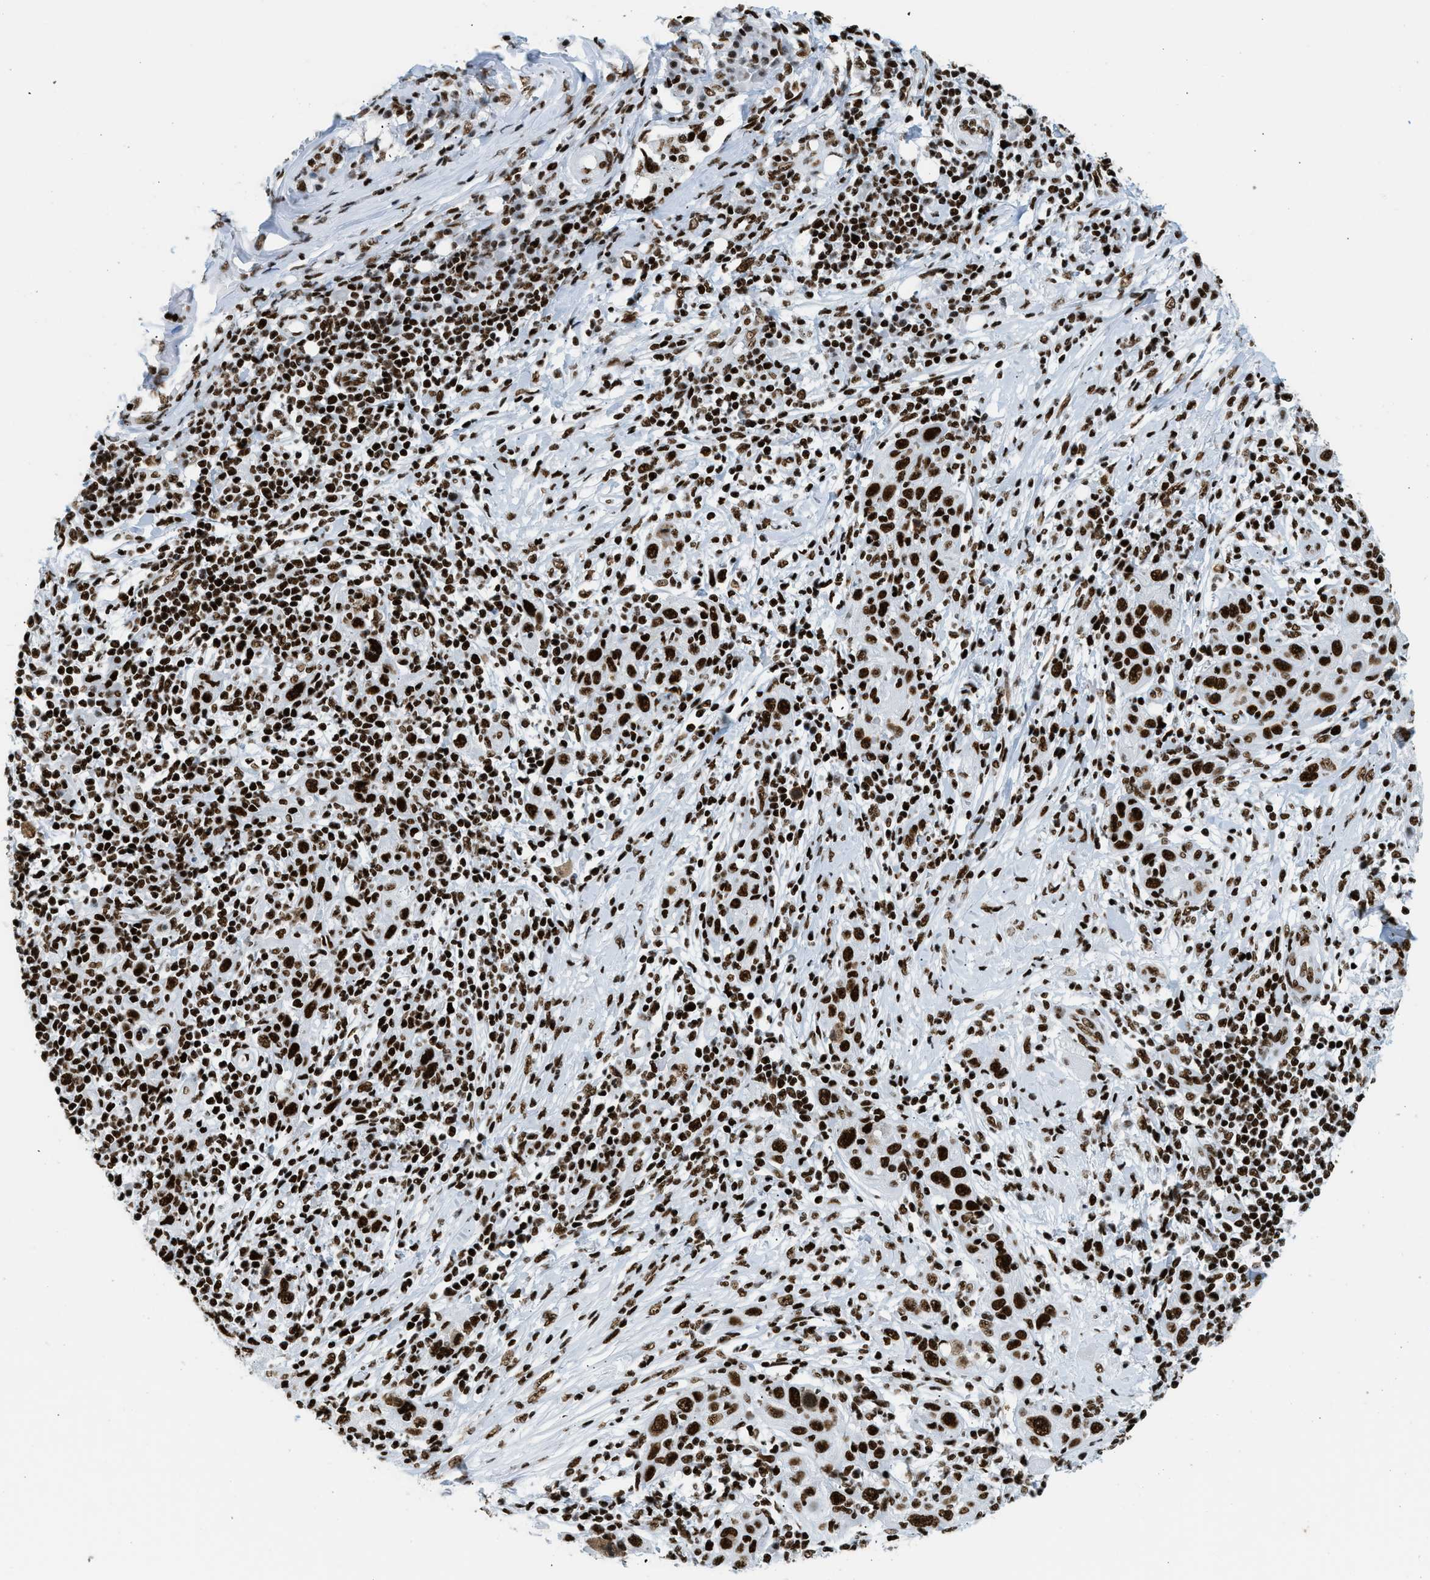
{"staining": {"intensity": "strong", "quantity": ">75%", "location": "nuclear"}, "tissue": "skin cancer", "cell_type": "Tumor cells", "image_type": "cancer", "snomed": [{"axis": "morphology", "description": "Squamous cell carcinoma, NOS"}, {"axis": "topography", "description": "Skin"}], "caption": "Immunohistochemistry (IHC) (DAB) staining of skin squamous cell carcinoma exhibits strong nuclear protein positivity in approximately >75% of tumor cells. (DAB IHC with brightfield microscopy, high magnification).", "gene": "PIF1", "patient": {"sex": "female", "age": 88}}